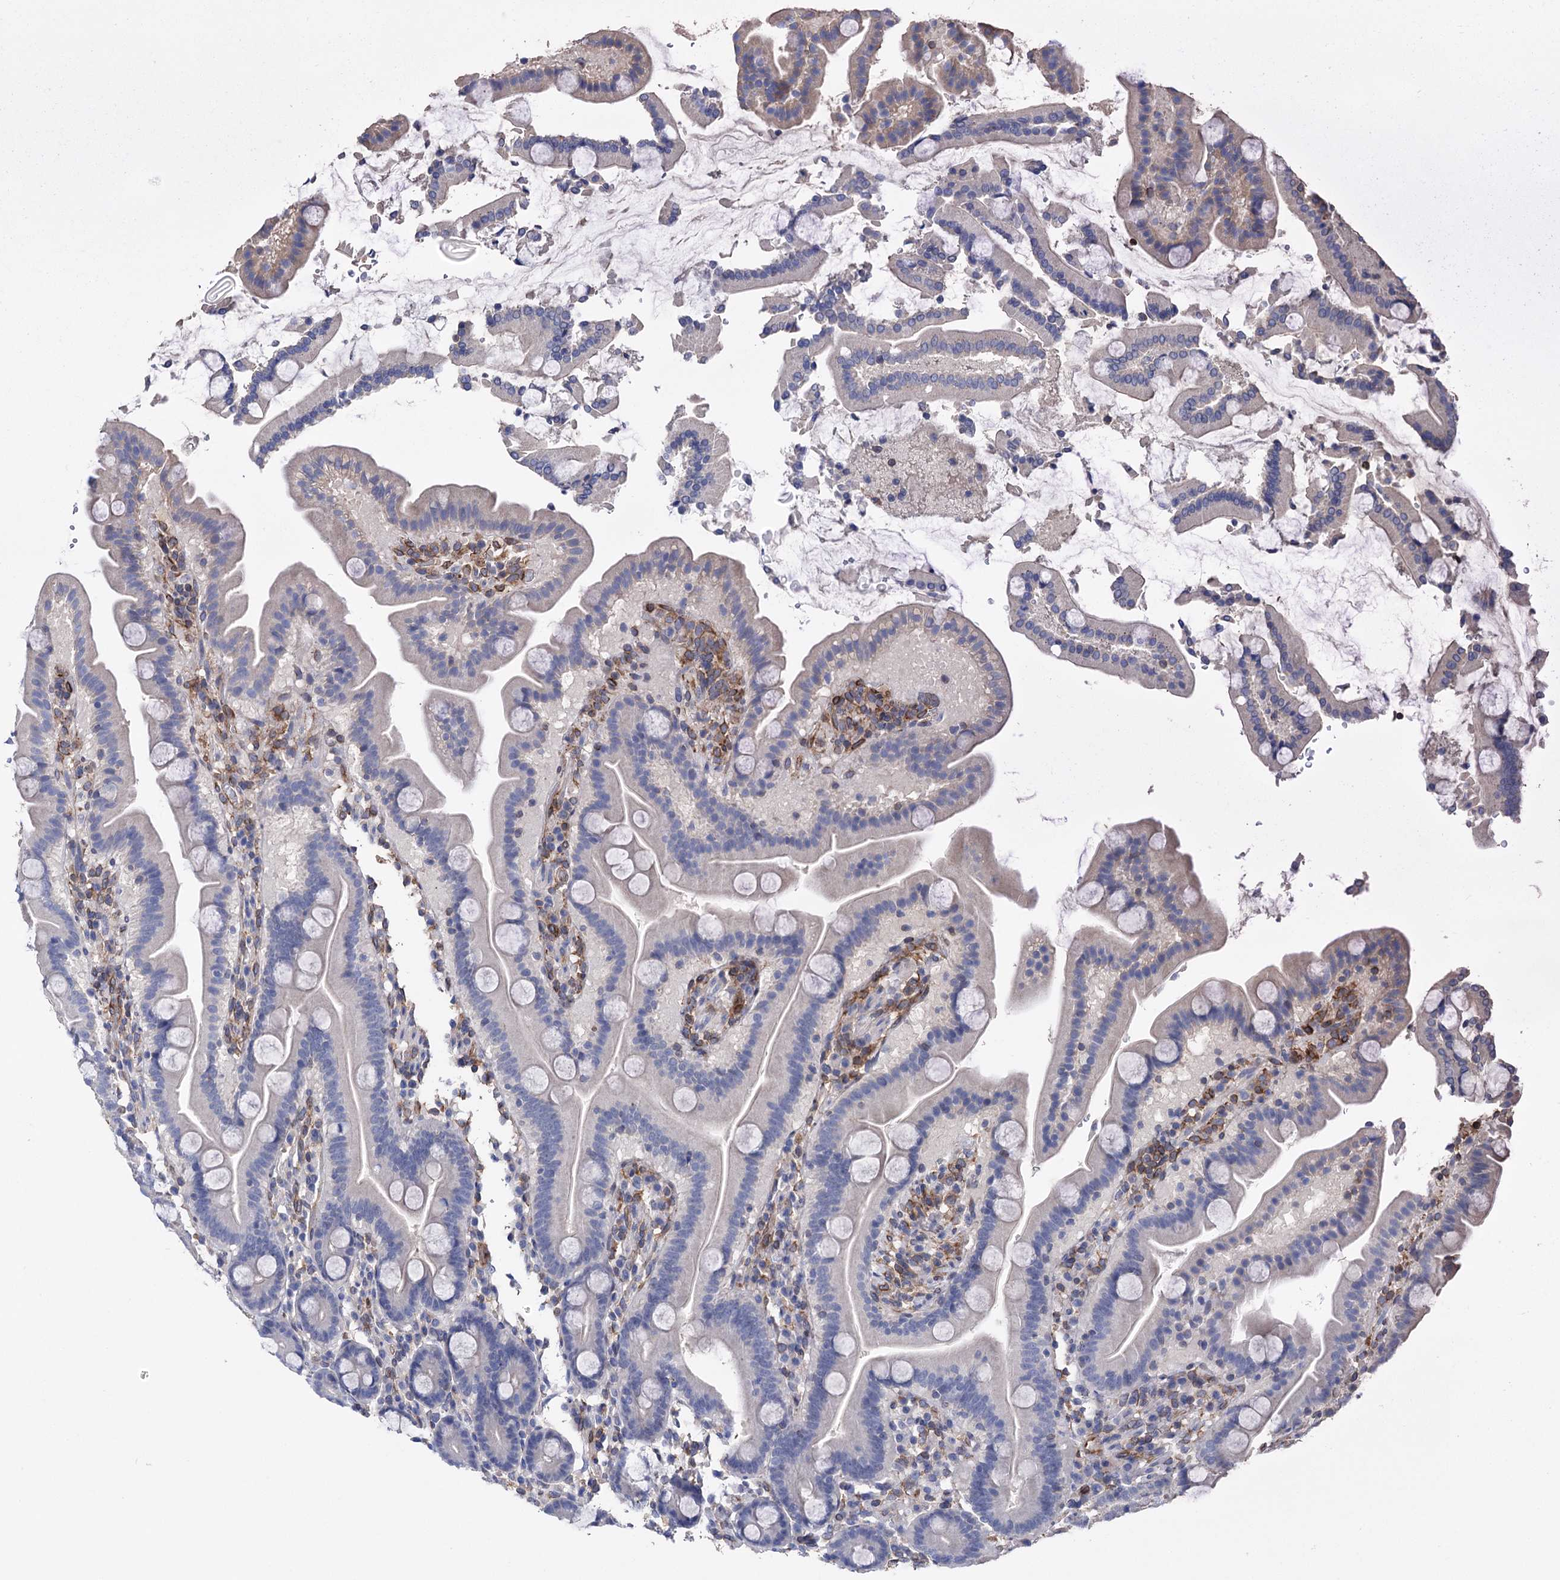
{"staining": {"intensity": "weak", "quantity": "<25%", "location": "cytoplasmic/membranous"}, "tissue": "duodenum", "cell_type": "Glandular cells", "image_type": "normal", "snomed": [{"axis": "morphology", "description": "Normal tissue, NOS"}, {"axis": "topography", "description": "Duodenum"}], "caption": "This is an IHC image of benign duodenum. There is no expression in glandular cells.", "gene": "STING1", "patient": {"sex": "male", "age": 55}}